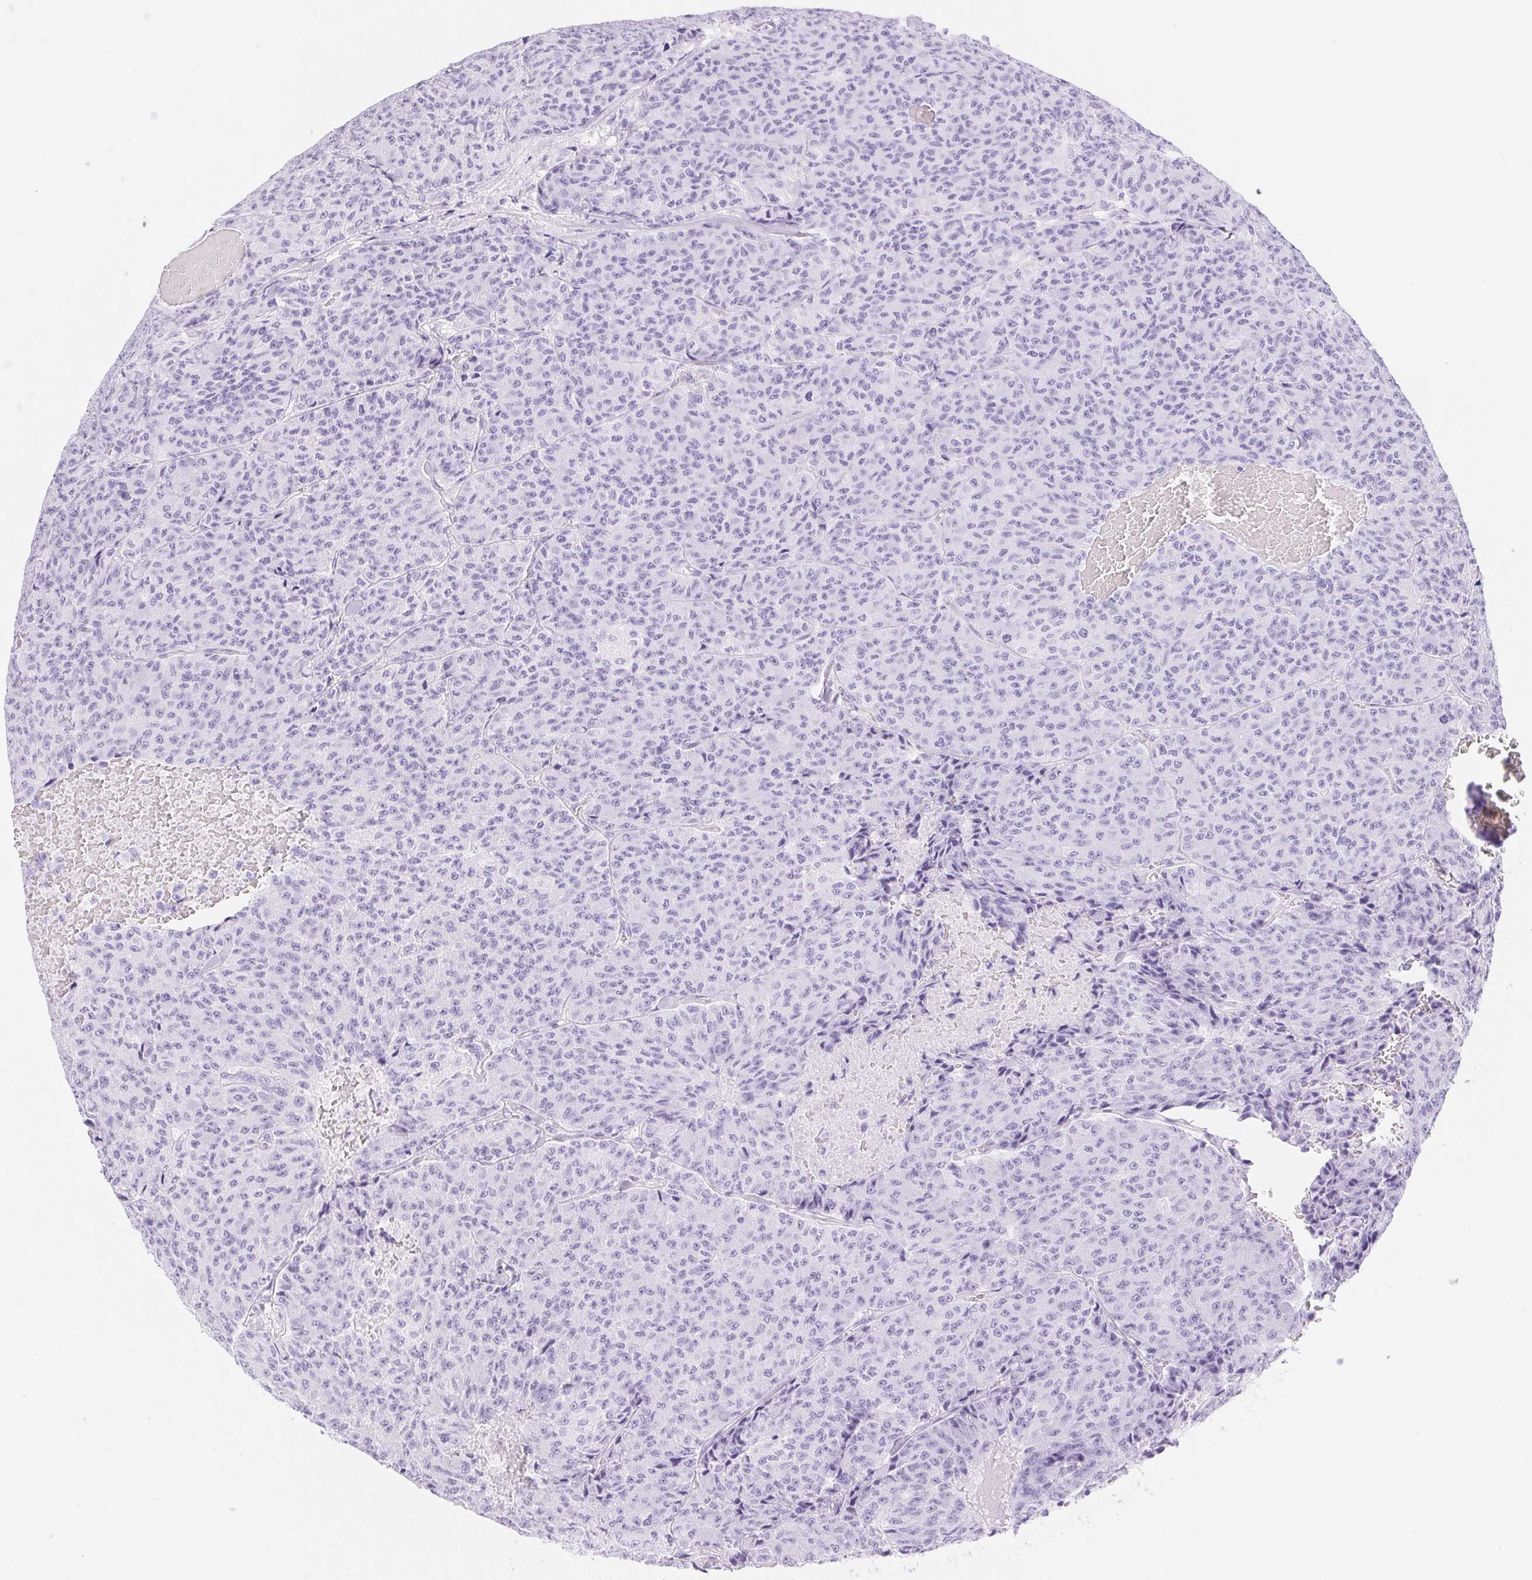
{"staining": {"intensity": "negative", "quantity": "none", "location": "none"}, "tissue": "carcinoid", "cell_type": "Tumor cells", "image_type": "cancer", "snomed": [{"axis": "morphology", "description": "Carcinoid, malignant, NOS"}, {"axis": "topography", "description": "Lung"}], "caption": "This is an immunohistochemistry image of malignant carcinoid. There is no positivity in tumor cells.", "gene": "CLDN16", "patient": {"sex": "male", "age": 71}}